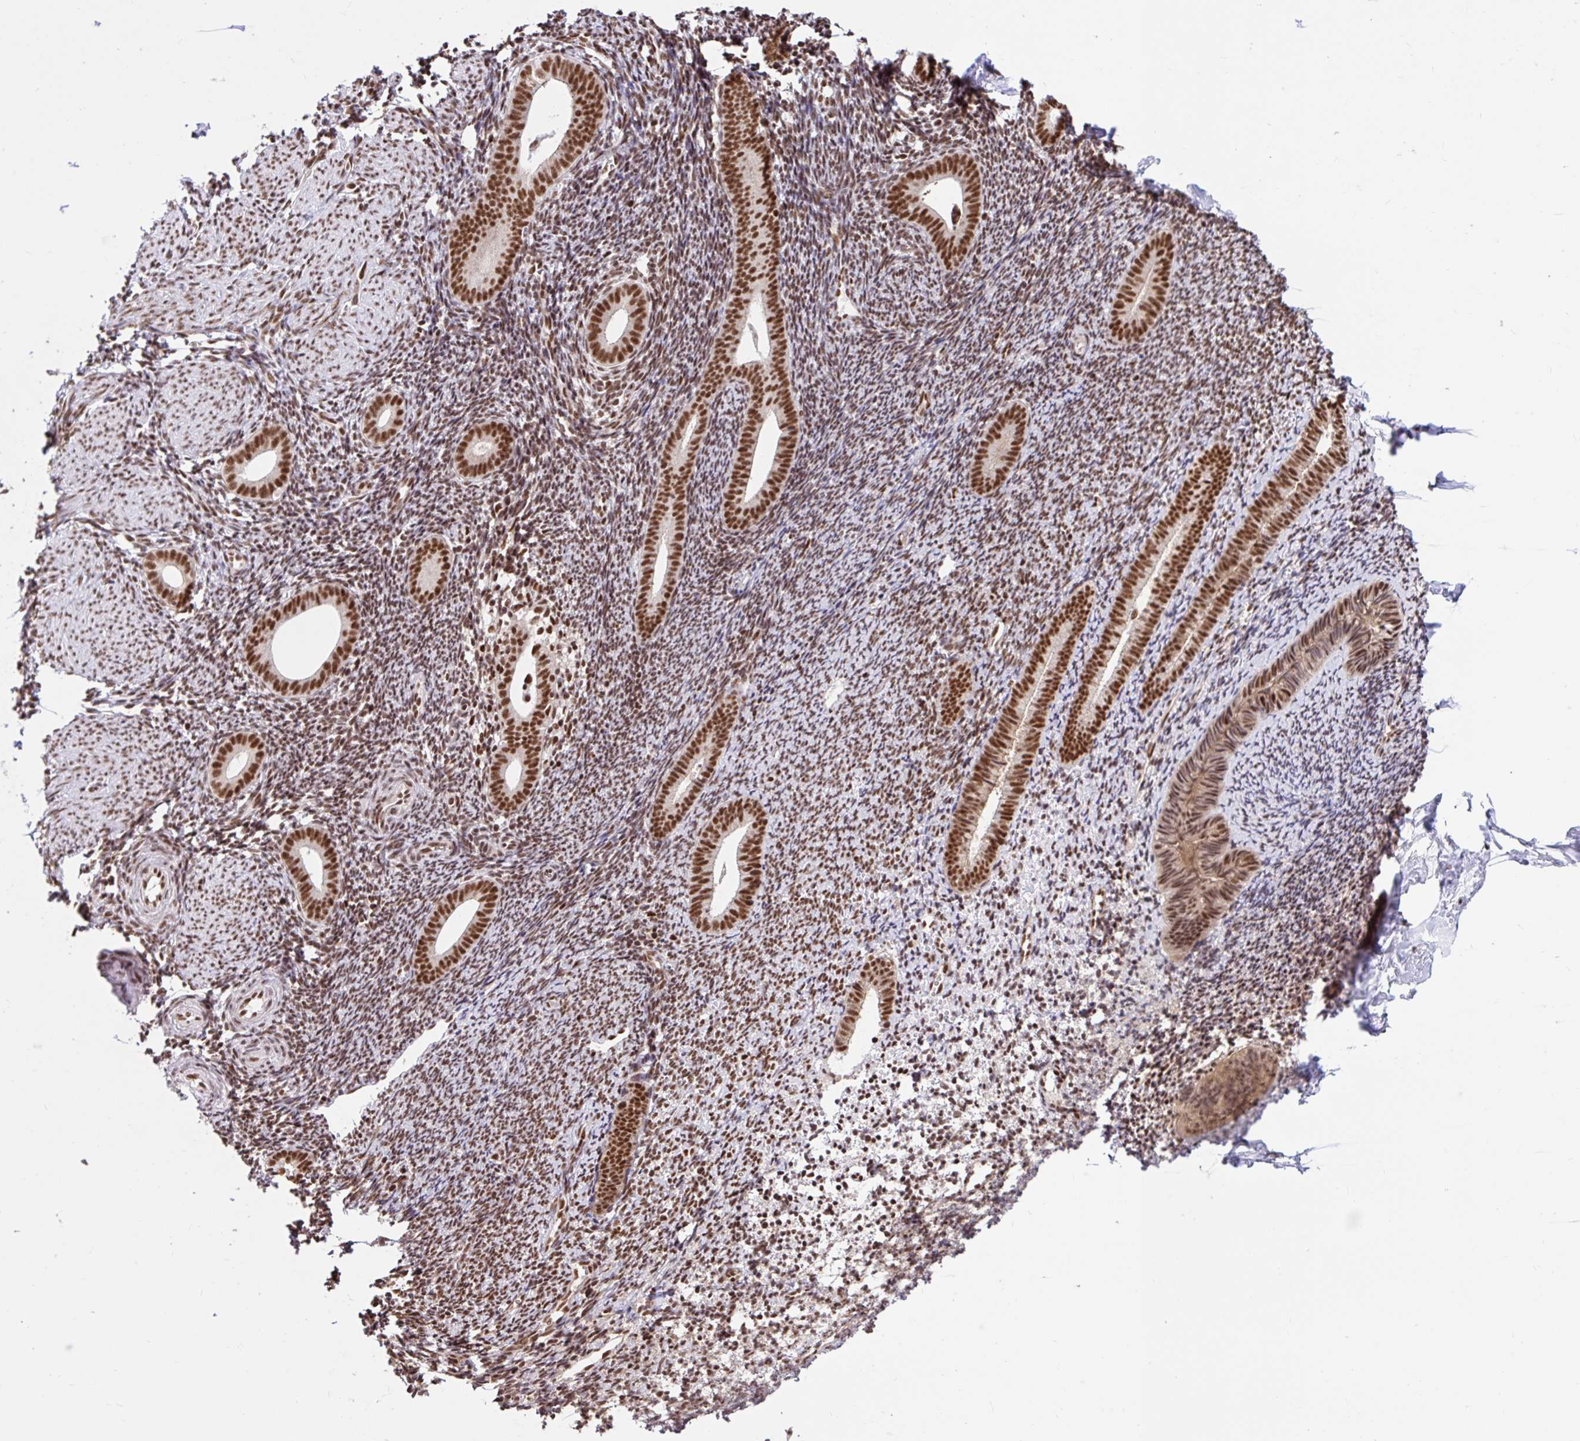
{"staining": {"intensity": "strong", "quantity": "25%-75%", "location": "nuclear"}, "tissue": "endometrium", "cell_type": "Cells in endometrial stroma", "image_type": "normal", "snomed": [{"axis": "morphology", "description": "Normal tissue, NOS"}, {"axis": "topography", "description": "Endometrium"}], "caption": "A high amount of strong nuclear staining is seen in approximately 25%-75% of cells in endometrial stroma in benign endometrium.", "gene": "CCDC12", "patient": {"sex": "female", "age": 39}}